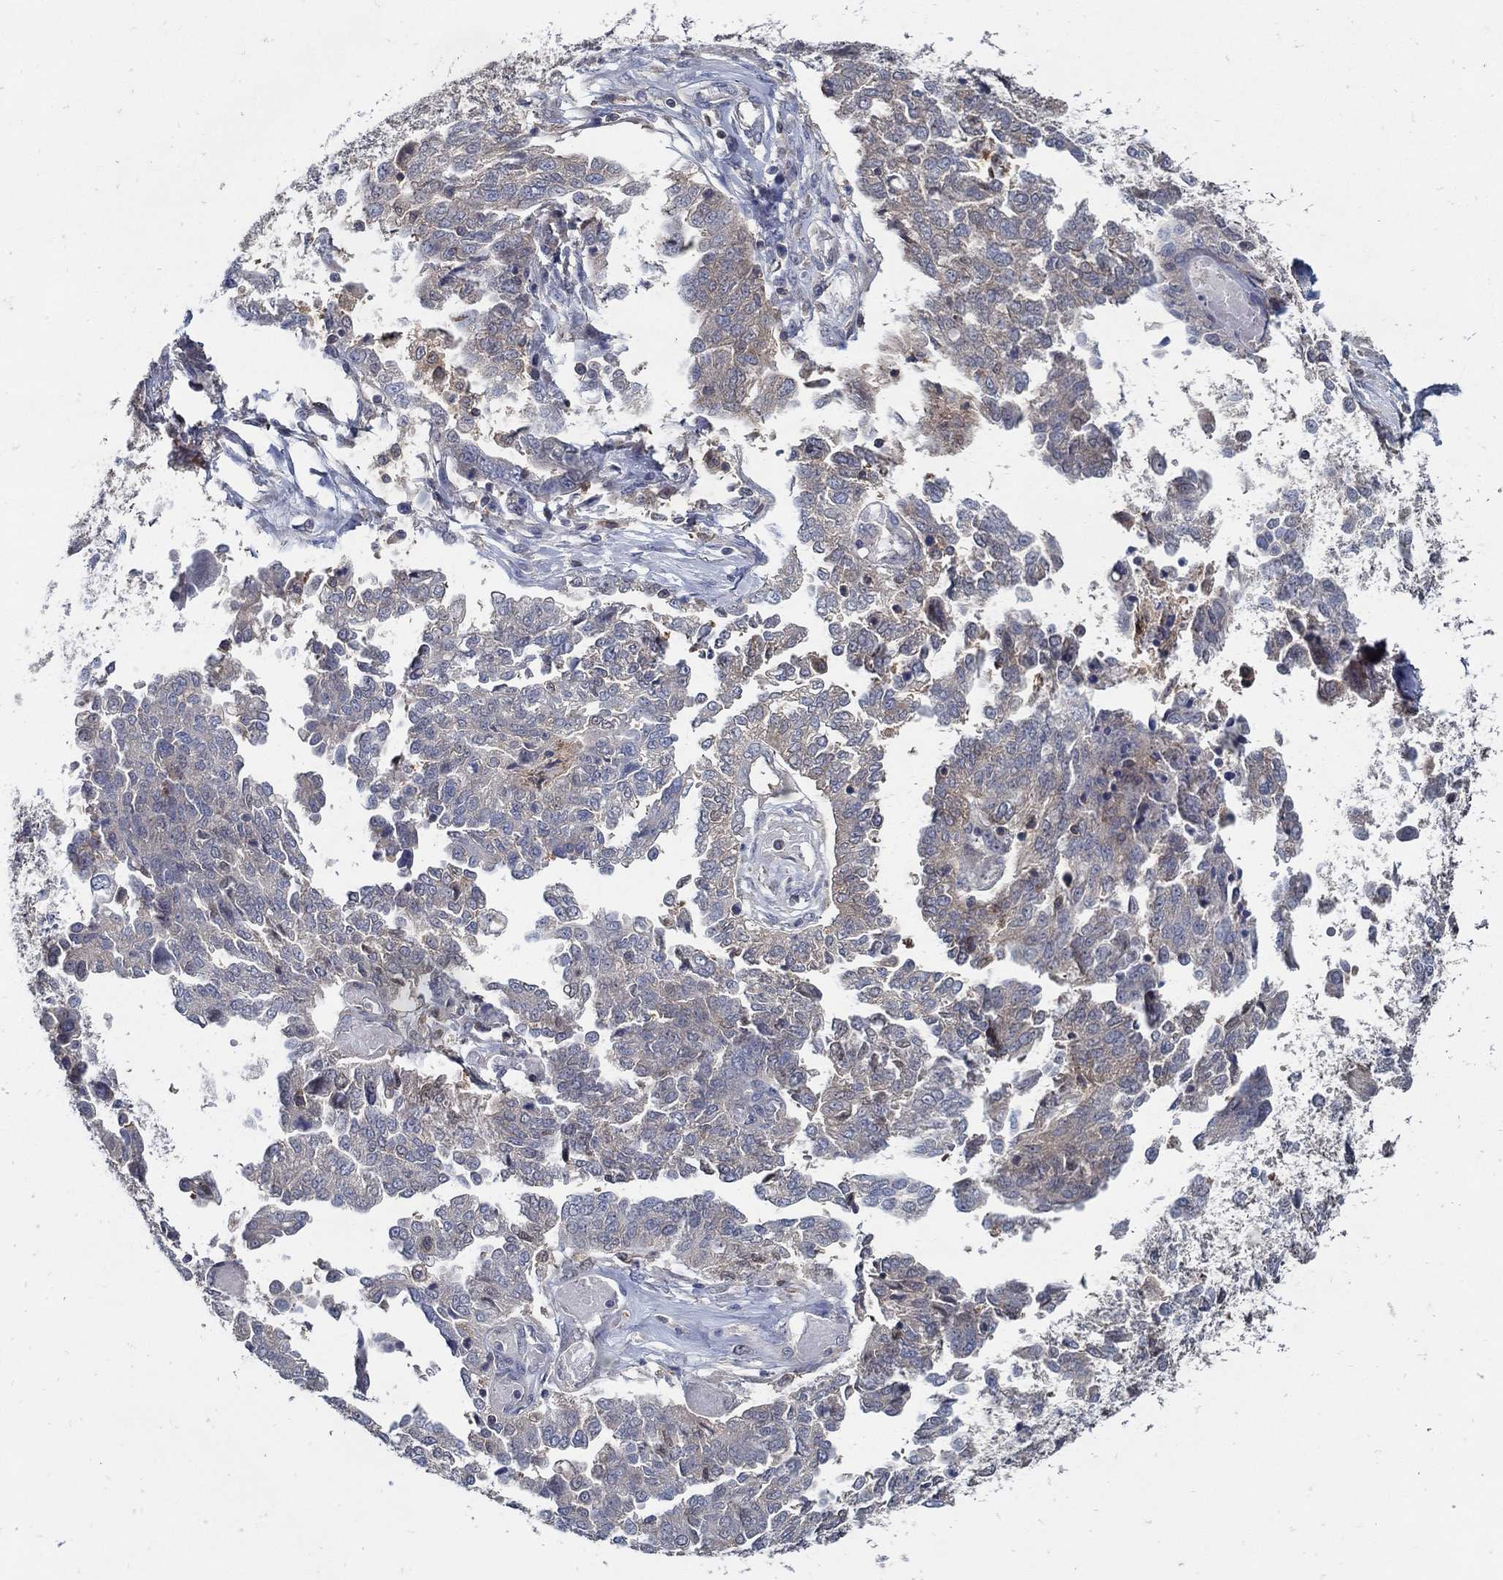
{"staining": {"intensity": "weak", "quantity": "<25%", "location": "cytoplasmic/membranous"}, "tissue": "ovarian cancer", "cell_type": "Tumor cells", "image_type": "cancer", "snomed": [{"axis": "morphology", "description": "Cystadenocarcinoma, serous, NOS"}, {"axis": "topography", "description": "Ovary"}], "caption": "A histopathology image of ovarian cancer stained for a protein shows no brown staining in tumor cells.", "gene": "MTHFR", "patient": {"sex": "female", "age": 67}}